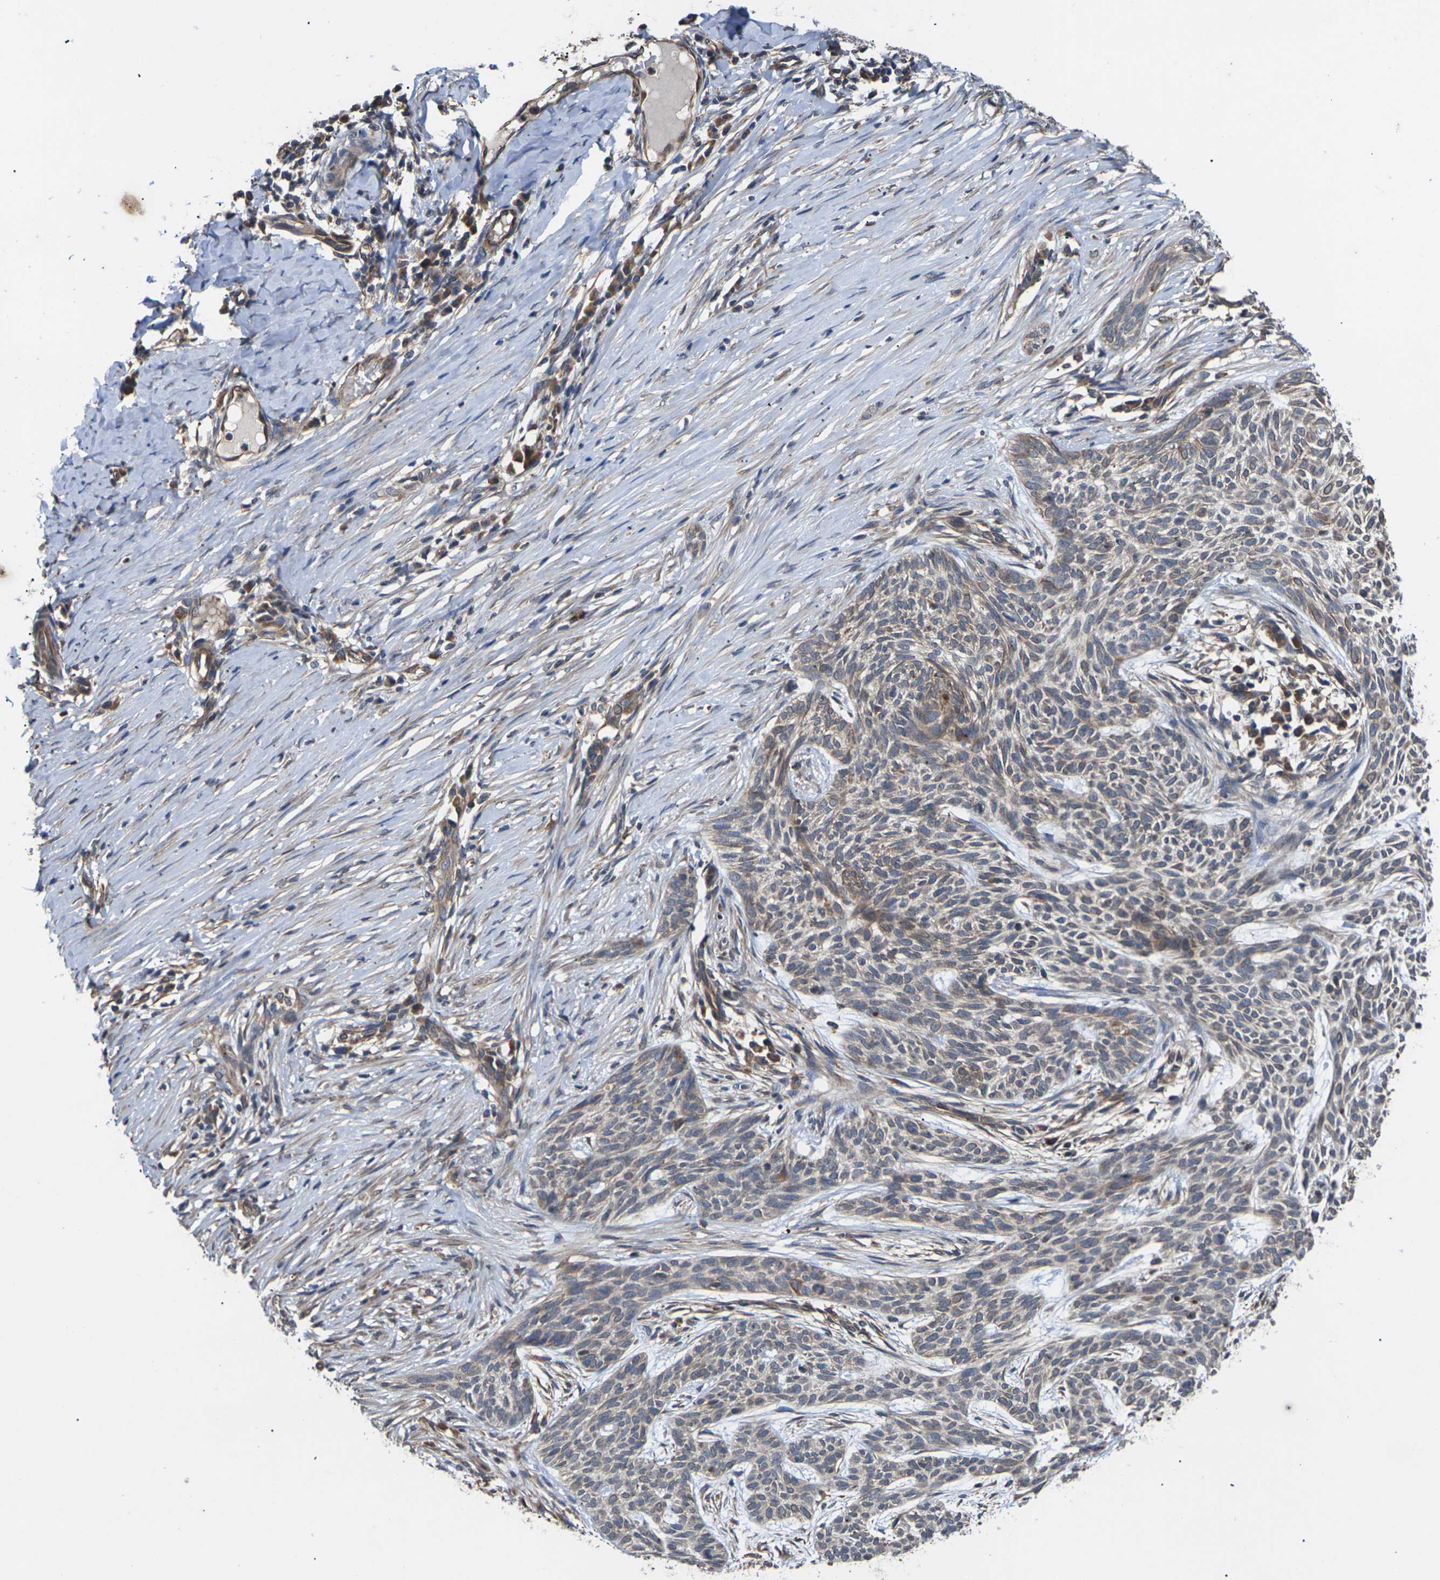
{"staining": {"intensity": "weak", "quantity": "25%-75%", "location": "cytoplasmic/membranous"}, "tissue": "skin cancer", "cell_type": "Tumor cells", "image_type": "cancer", "snomed": [{"axis": "morphology", "description": "Basal cell carcinoma"}, {"axis": "topography", "description": "Skin"}], "caption": "The photomicrograph reveals immunohistochemical staining of skin basal cell carcinoma. There is weak cytoplasmic/membranous staining is appreciated in approximately 25%-75% of tumor cells.", "gene": "DKK2", "patient": {"sex": "female", "age": 59}}